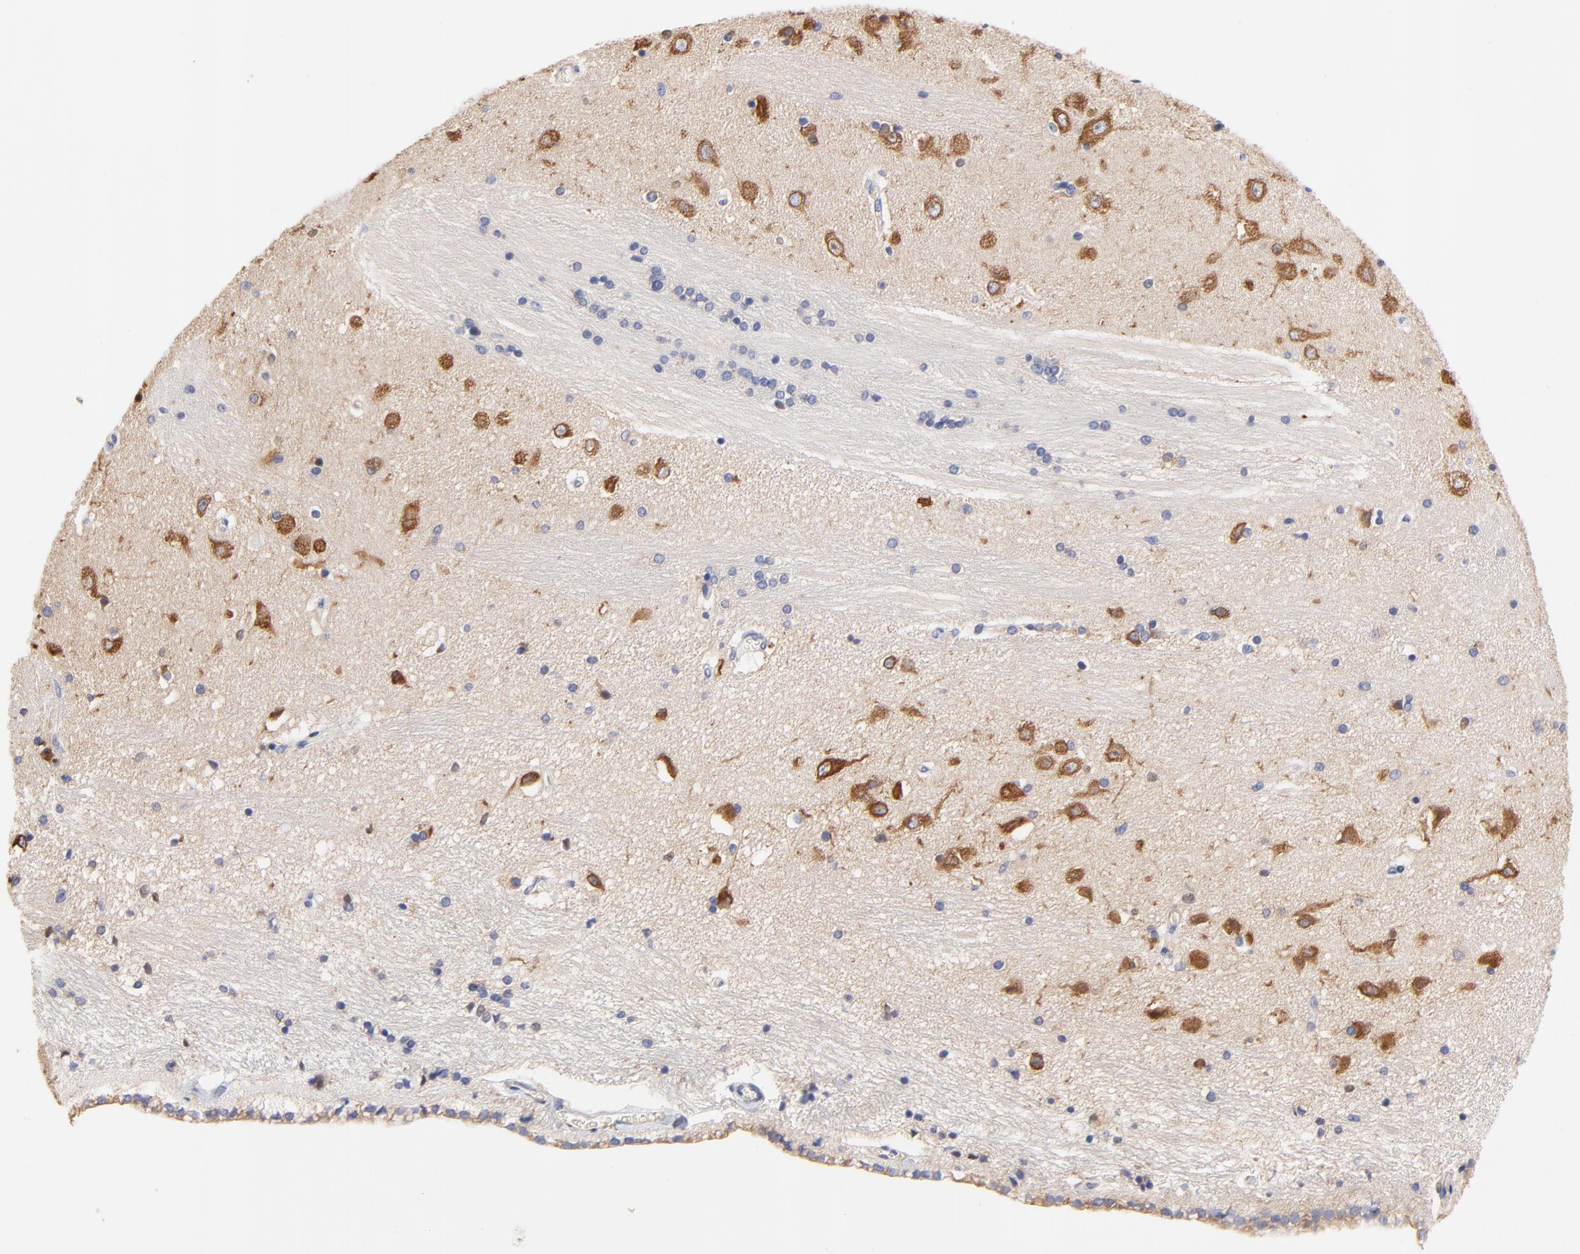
{"staining": {"intensity": "moderate", "quantity": "25%-75%", "location": "cytoplasmic/membranous,nuclear"}, "tissue": "hippocampus", "cell_type": "Glial cells", "image_type": "normal", "snomed": [{"axis": "morphology", "description": "Normal tissue, NOS"}, {"axis": "topography", "description": "Hippocampus"}], "caption": "Normal hippocampus demonstrates moderate cytoplasmic/membranous,nuclear expression in approximately 25%-75% of glial cells, visualized by immunohistochemistry. (Stains: DAB in brown, nuclei in blue, Microscopy: brightfield microscopy at high magnification).", "gene": "HS3ST1", "patient": {"sex": "female", "age": 54}}